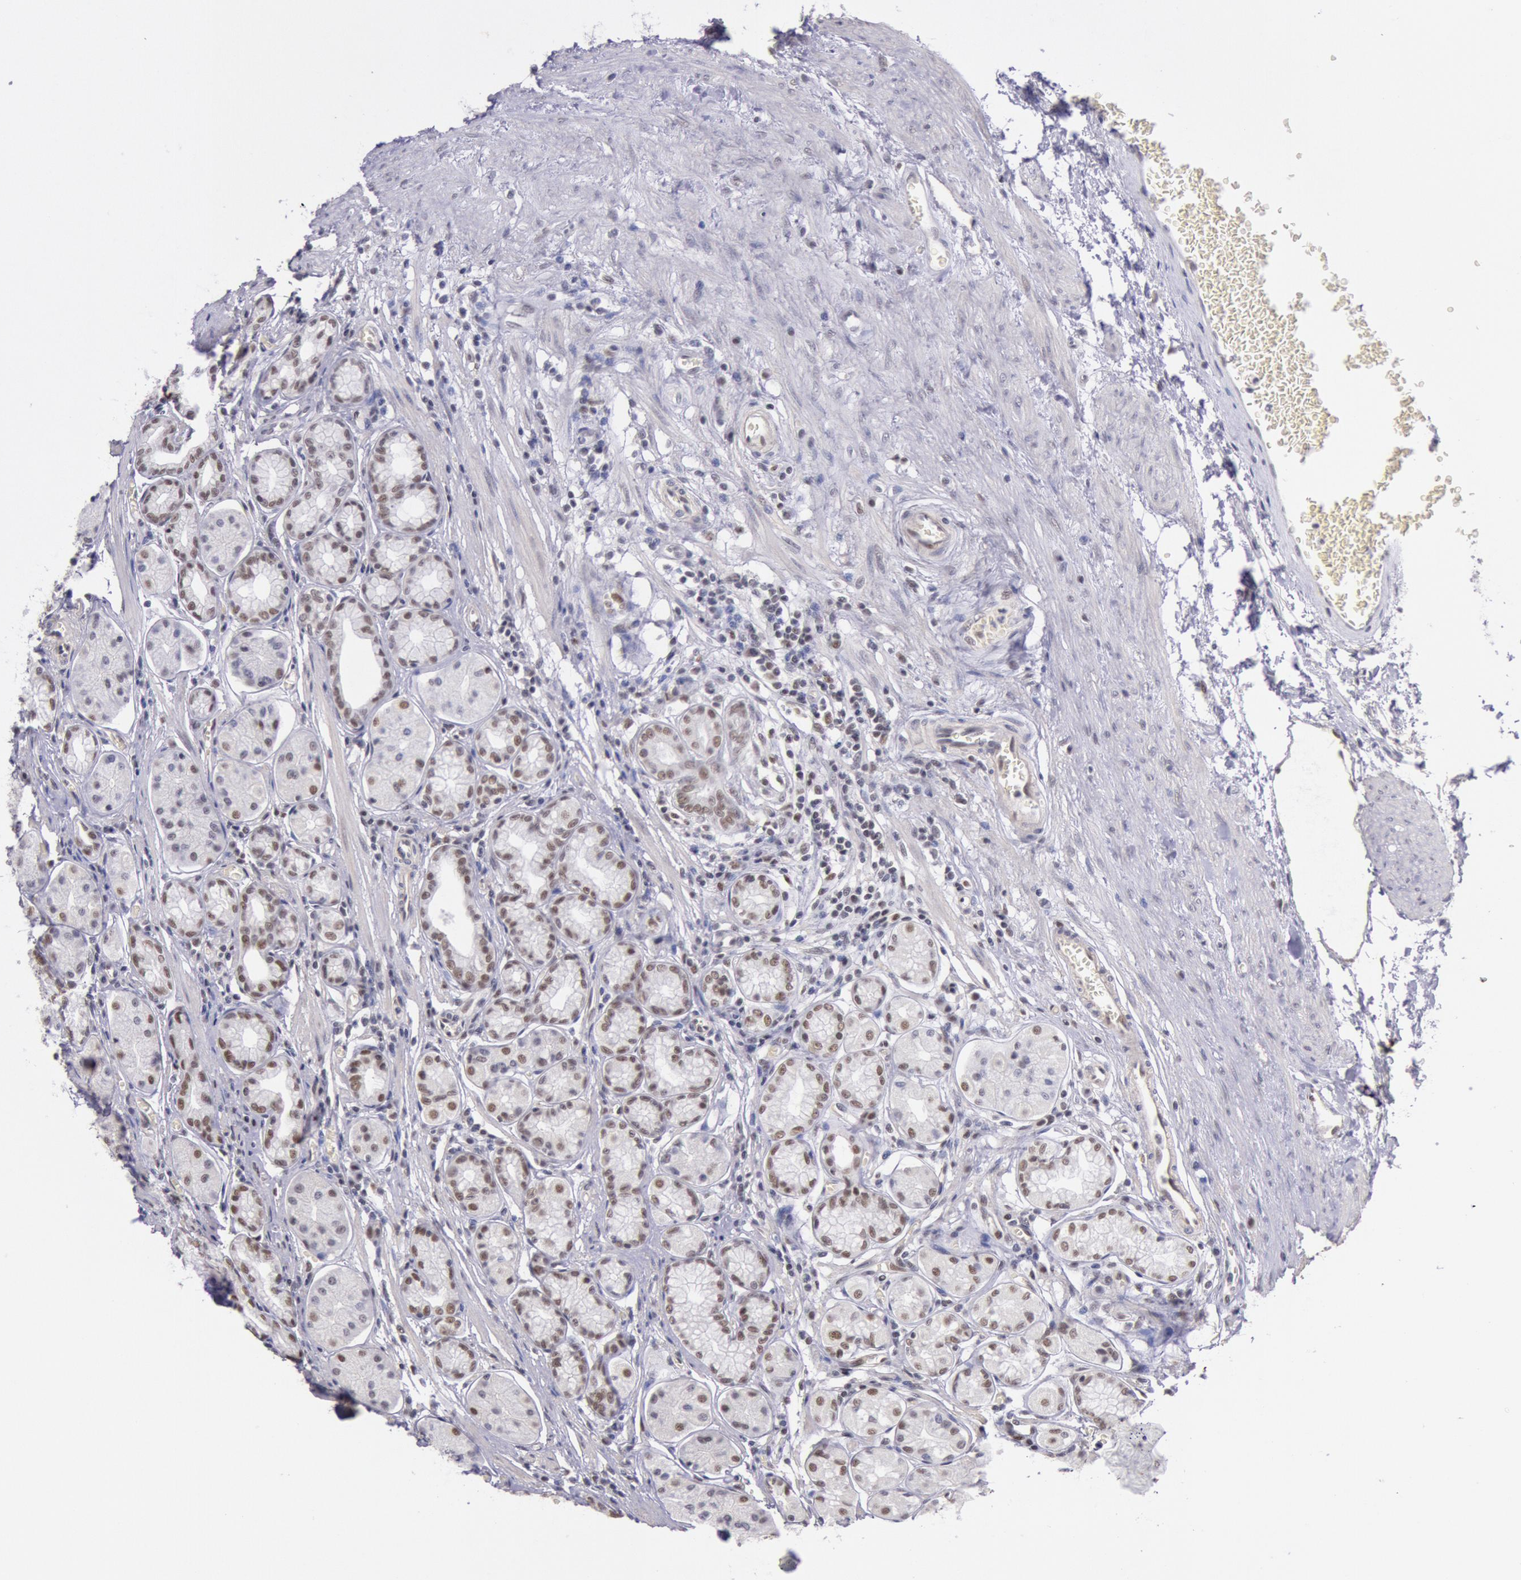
{"staining": {"intensity": "moderate", "quantity": "25%-75%", "location": "nuclear"}, "tissue": "stomach", "cell_type": "Glandular cells", "image_type": "normal", "snomed": [{"axis": "morphology", "description": "Normal tissue, NOS"}, {"axis": "topography", "description": "Stomach"}, {"axis": "topography", "description": "Stomach, lower"}], "caption": "Glandular cells display moderate nuclear expression in approximately 25%-75% of cells in benign stomach.", "gene": "TASL", "patient": {"sex": "male", "age": 76}}